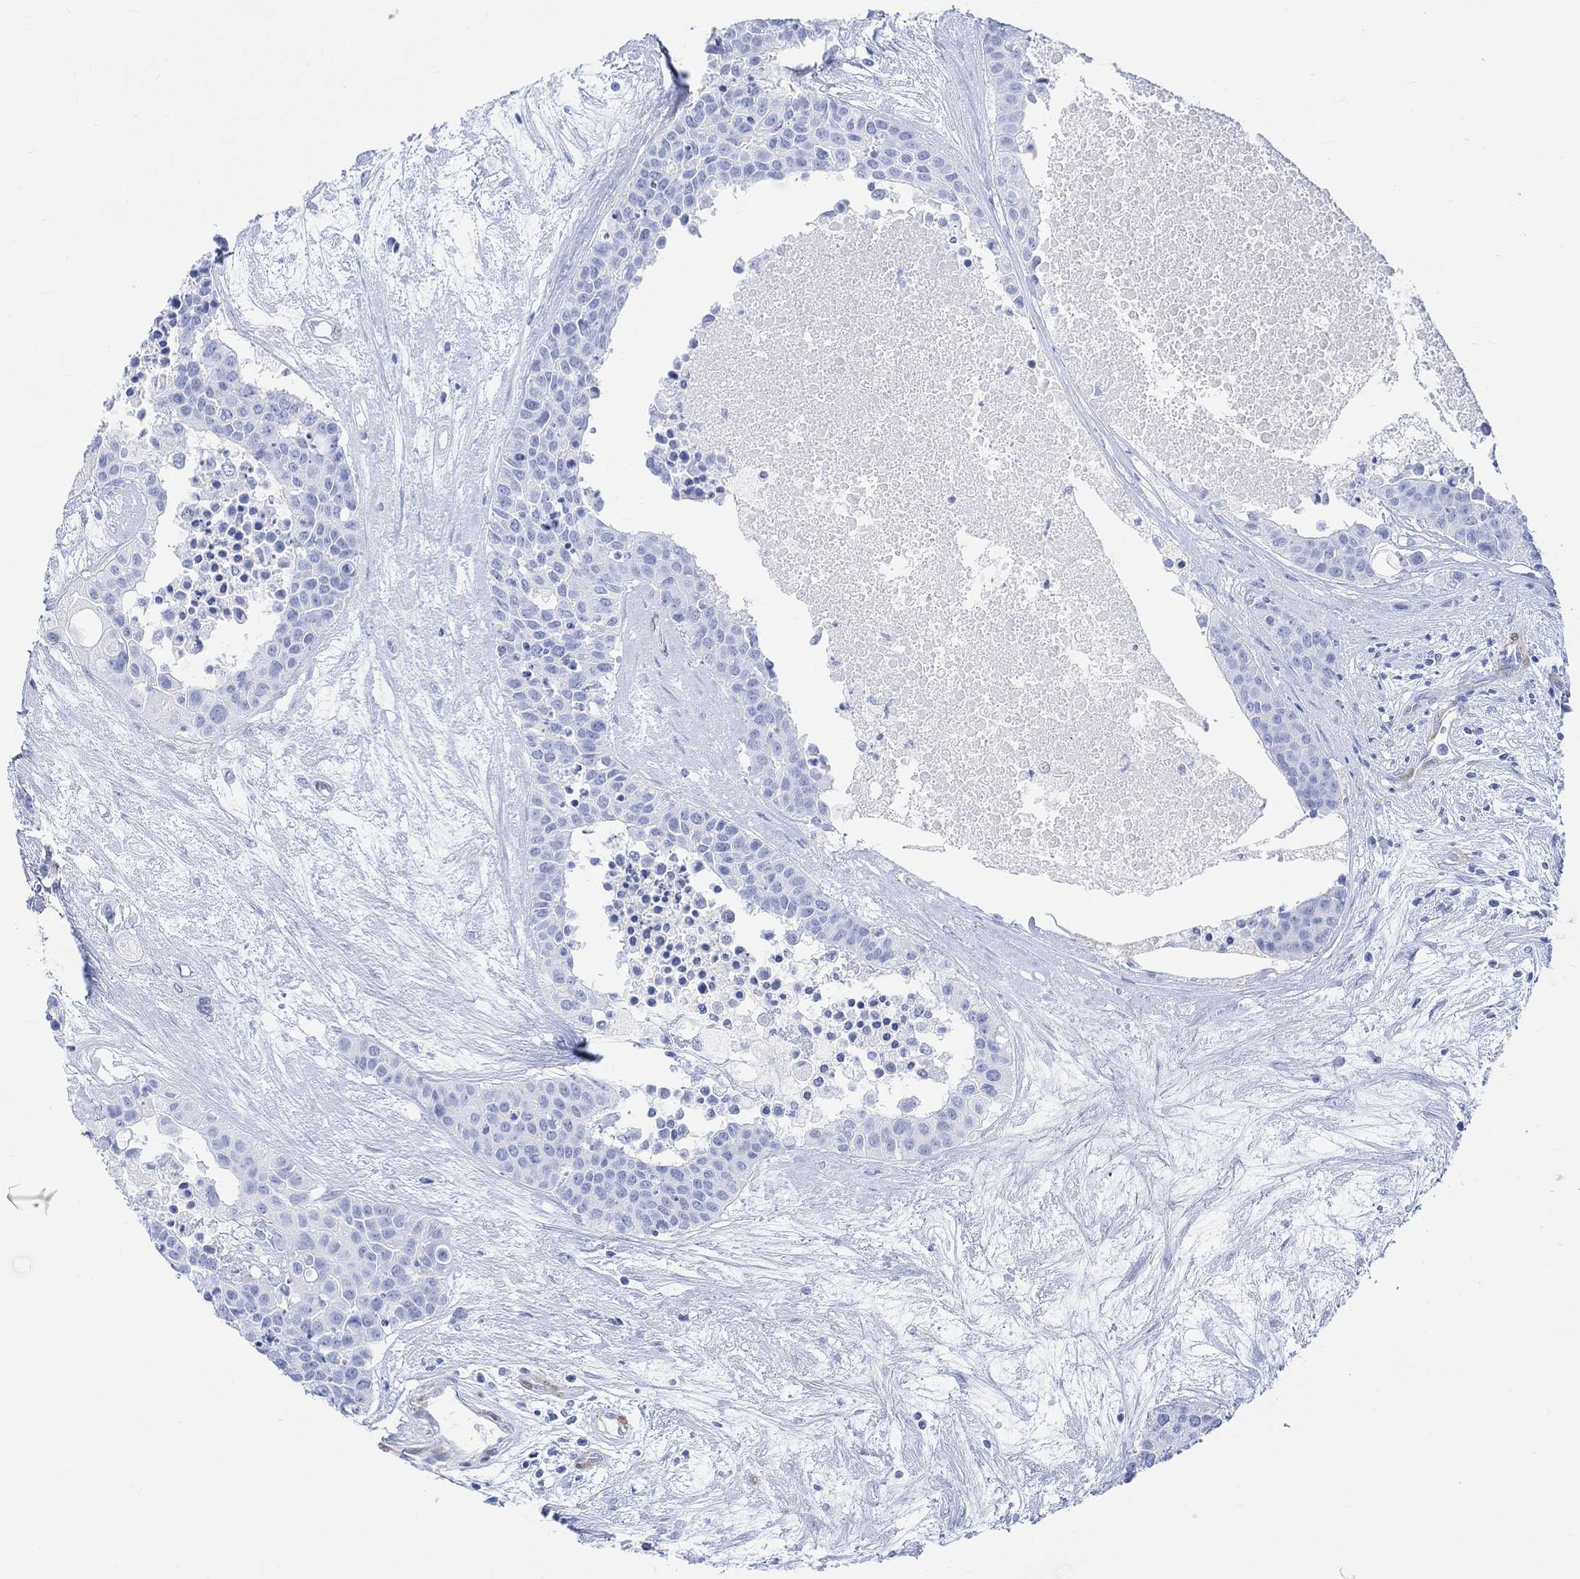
{"staining": {"intensity": "negative", "quantity": "none", "location": "none"}, "tissue": "carcinoid", "cell_type": "Tumor cells", "image_type": "cancer", "snomed": [{"axis": "morphology", "description": "Carcinoid, malignant, NOS"}, {"axis": "topography", "description": "Colon"}], "caption": "DAB immunohistochemical staining of malignant carcinoid exhibits no significant expression in tumor cells.", "gene": "TPPP3", "patient": {"sex": "male", "age": 81}}